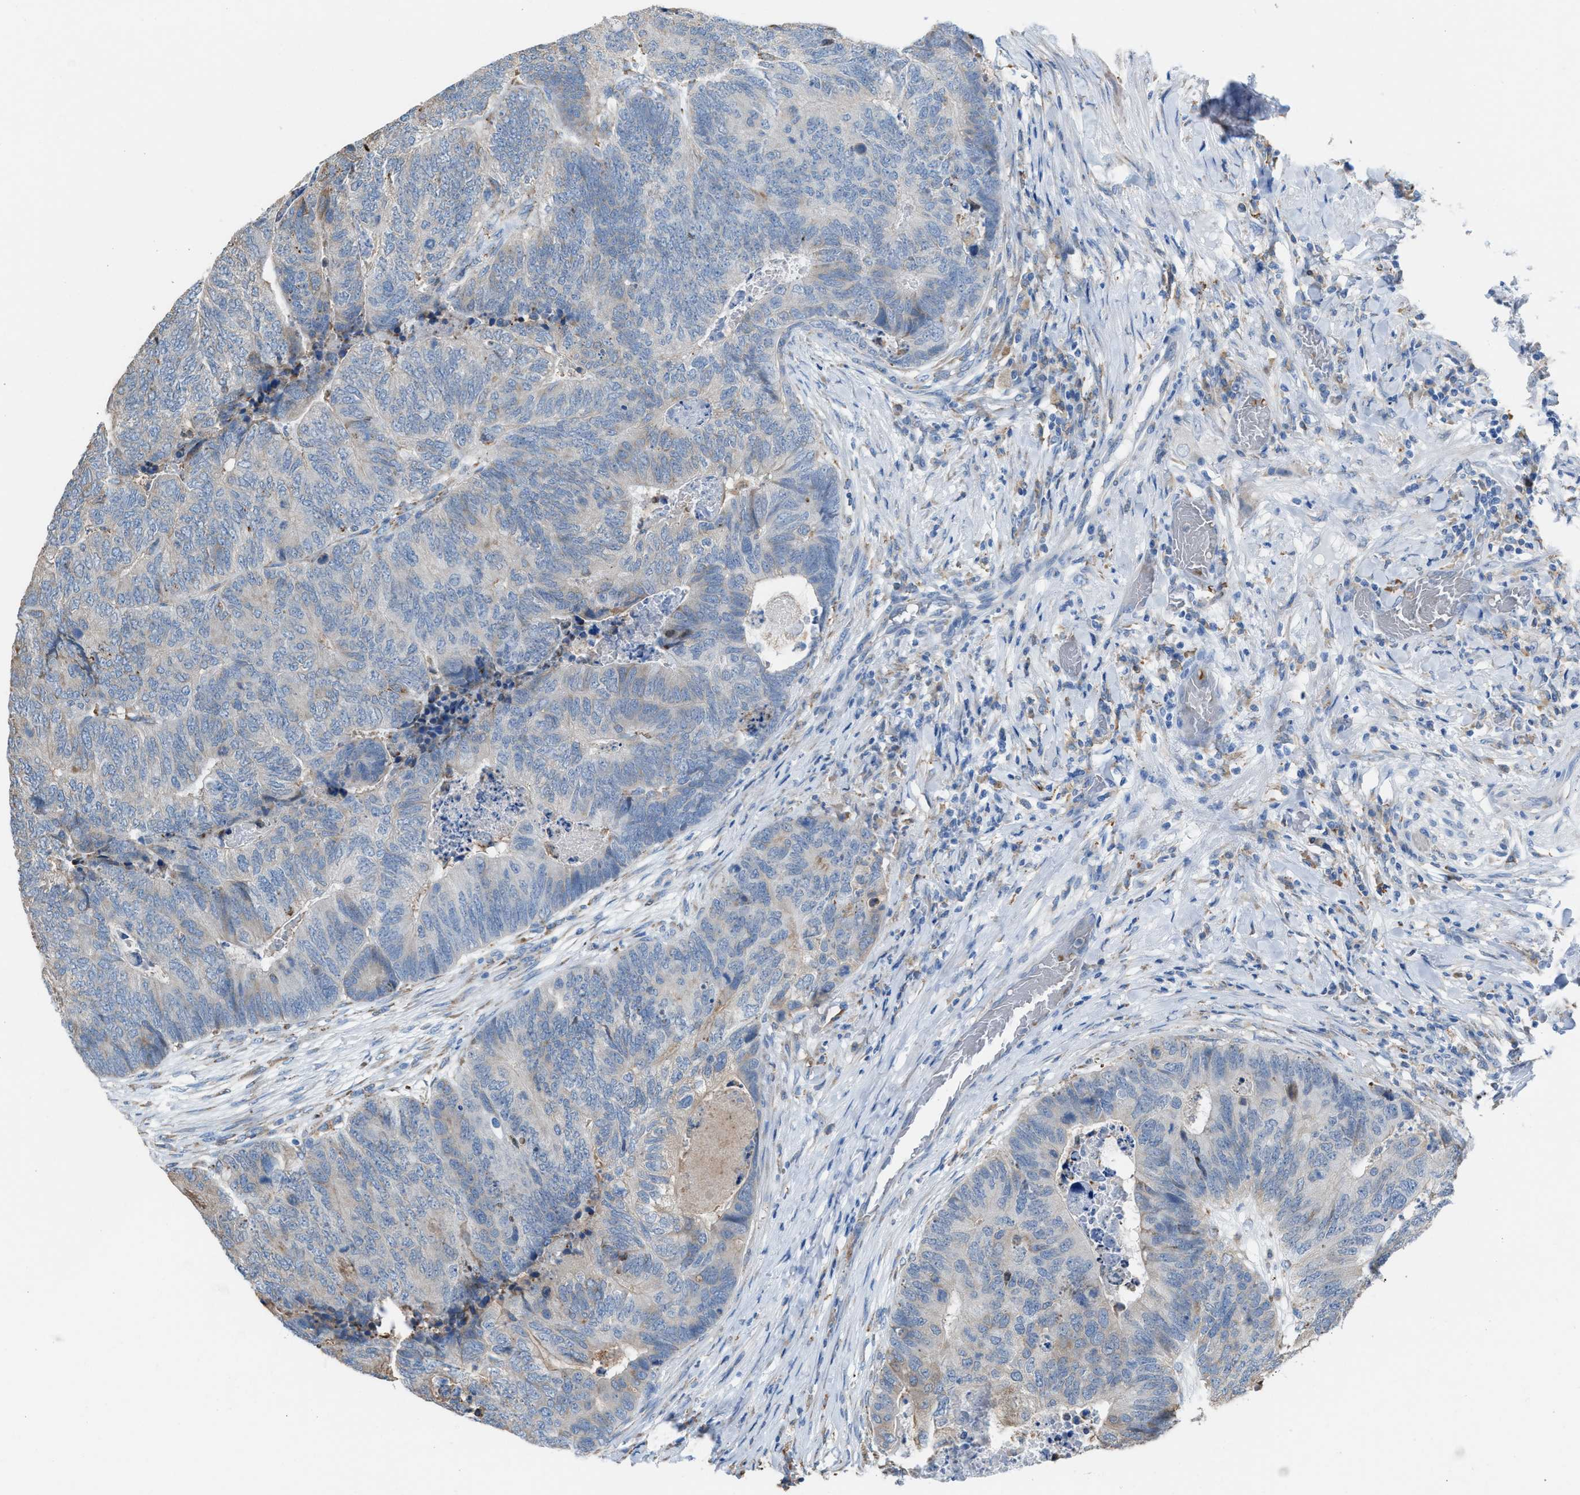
{"staining": {"intensity": "negative", "quantity": "none", "location": "none"}, "tissue": "colorectal cancer", "cell_type": "Tumor cells", "image_type": "cancer", "snomed": [{"axis": "morphology", "description": "Adenocarcinoma, NOS"}, {"axis": "topography", "description": "Colon"}], "caption": "The immunohistochemistry (IHC) micrograph has no significant expression in tumor cells of colorectal cancer tissue. (DAB immunohistochemistry (IHC) visualized using brightfield microscopy, high magnification).", "gene": "CA3", "patient": {"sex": "female", "age": 67}}